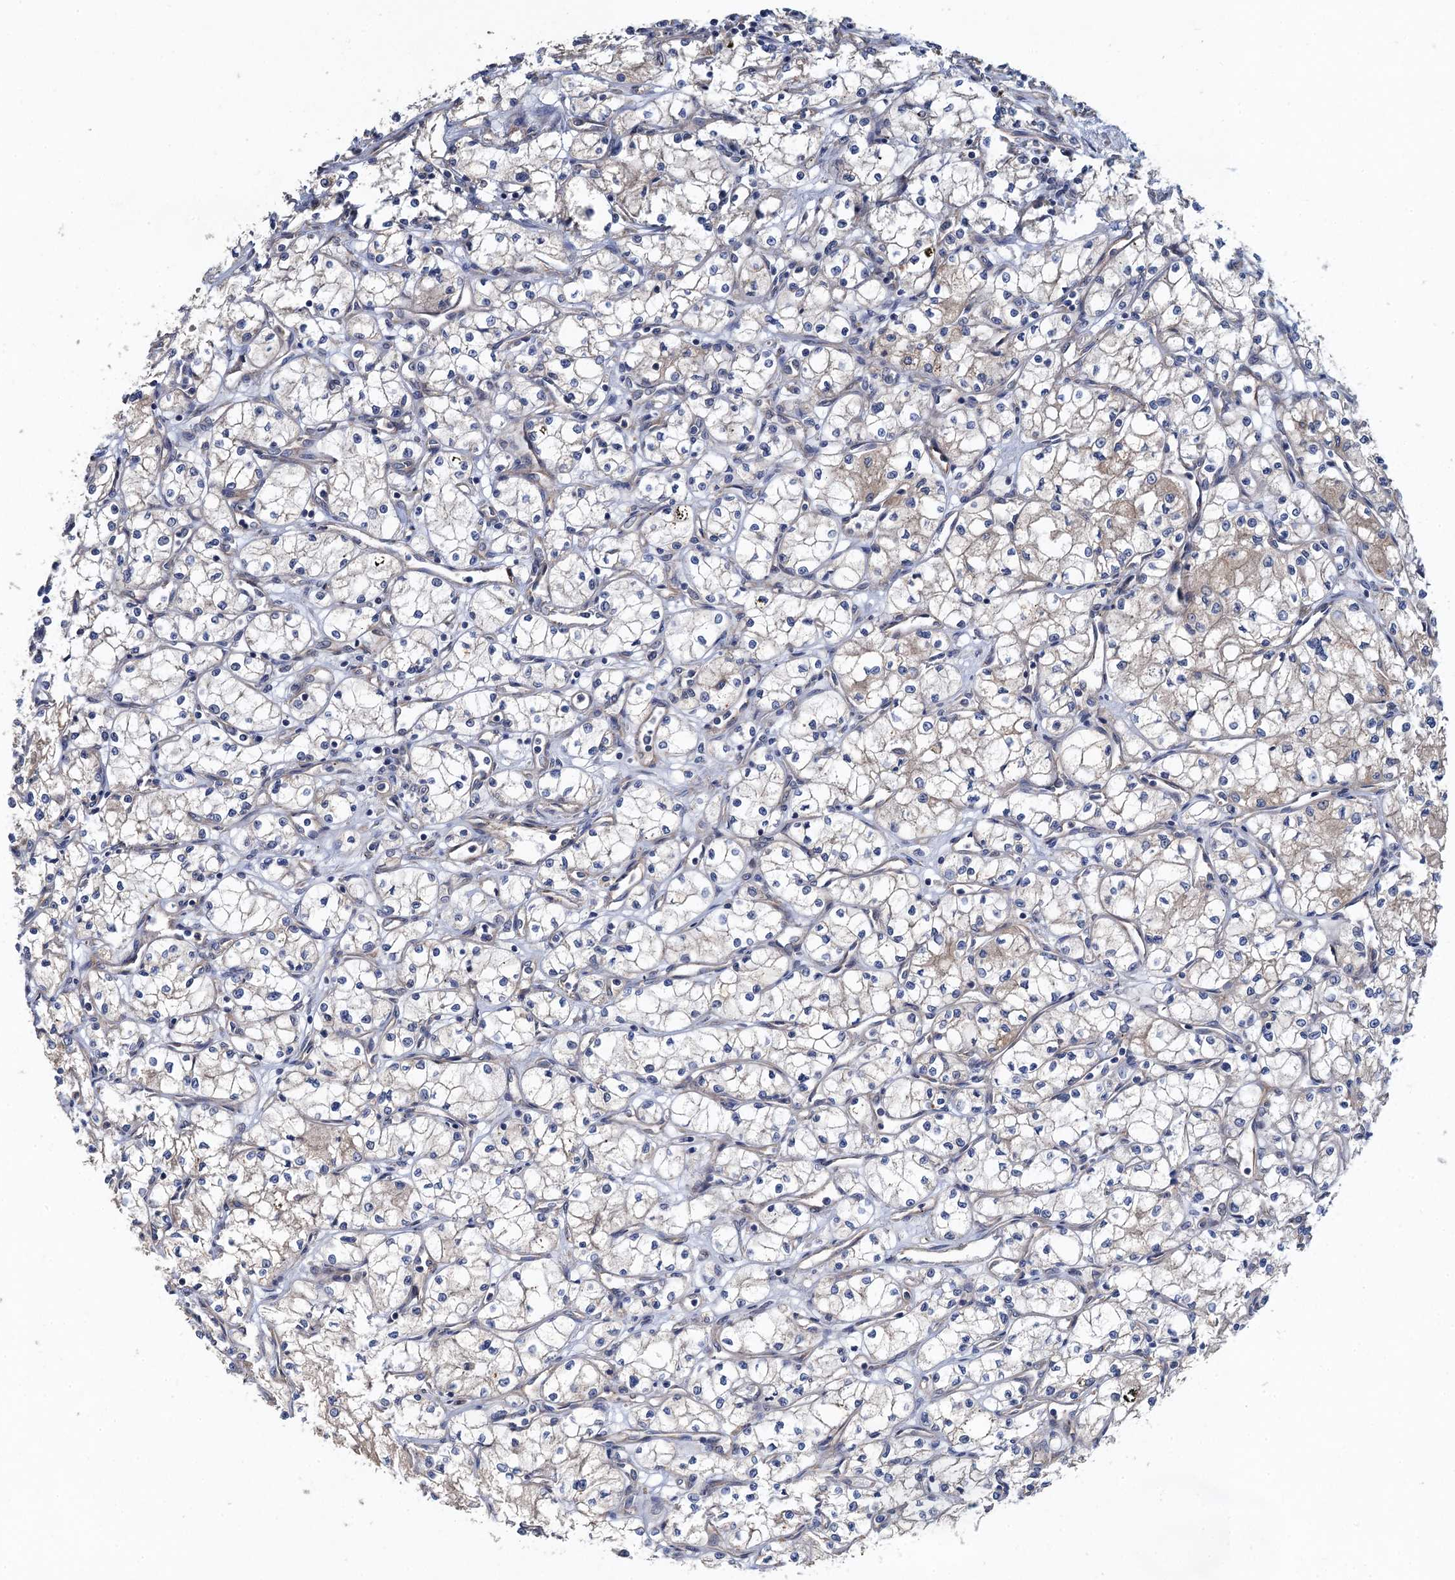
{"staining": {"intensity": "negative", "quantity": "none", "location": "none"}, "tissue": "renal cancer", "cell_type": "Tumor cells", "image_type": "cancer", "snomed": [{"axis": "morphology", "description": "Adenocarcinoma, NOS"}, {"axis": "topography", "description": "Kidney"}], "caption": "Photomicrograph shows no protein positivity in tumor cells of adenocarcinoma (renal) tissue. (DAB IHC, high magnification).", "gene": "PJA2", "patient": {"sex": "male", "age": 59}}